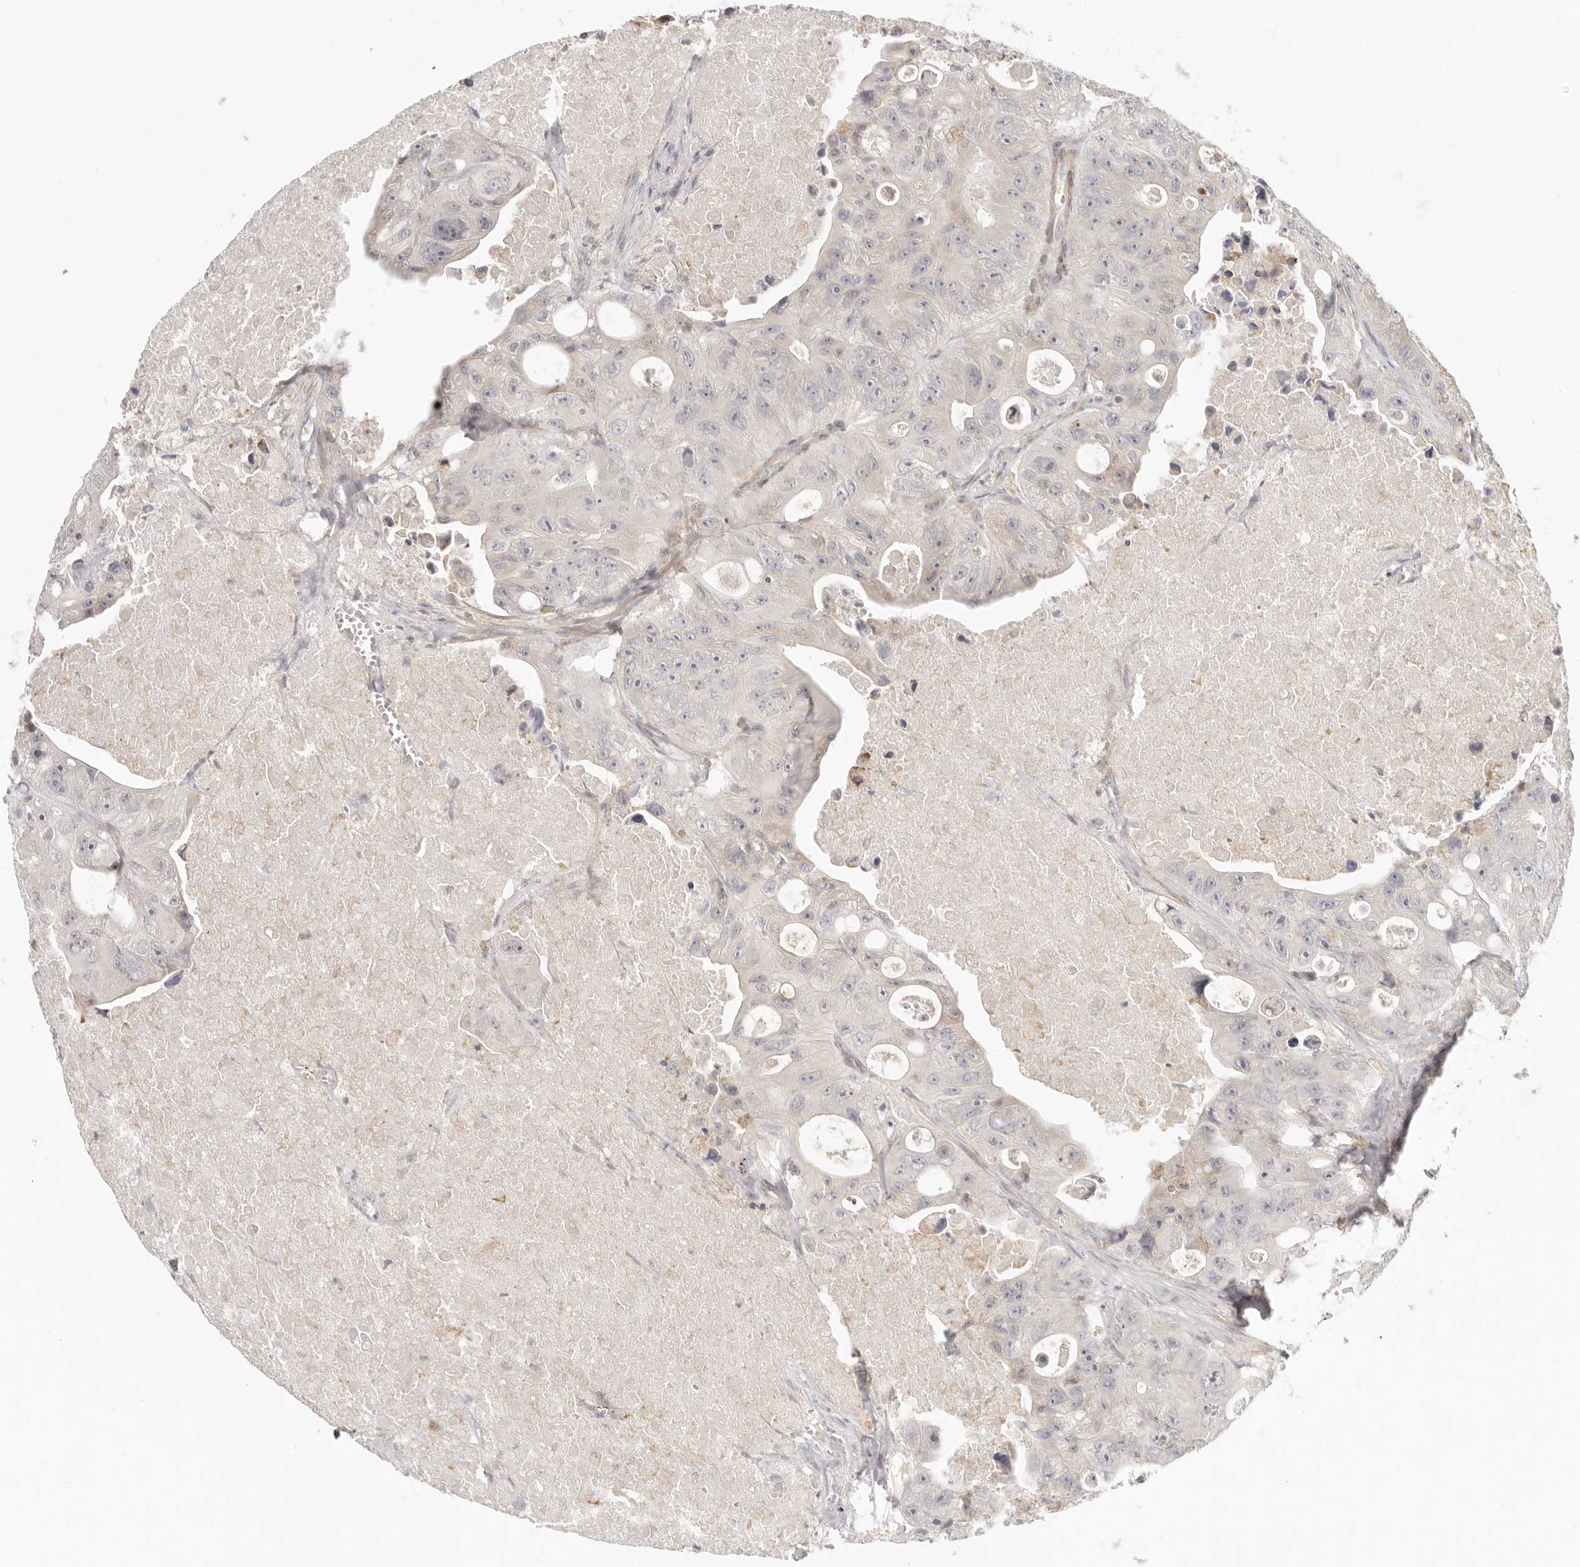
{"staining": {"intensity": "negative", "quantity": "none", "location": "none"}, "tissue": "colorectal cancer", "cell_type": "Tumor cells", "image_type": "cancer", "snomed": [{"axis": "morphology", "description": "Adenocarcinoma, NOS"}, {"axis": "topography", "description": "Colon"}], "caption": "Protein analysis of colorectal cancer (adenocarcinoma) exhibits no significant staining in tumor cells.", "gene": "AHDC1", "patient": {"sex": "female", "age": 46}}